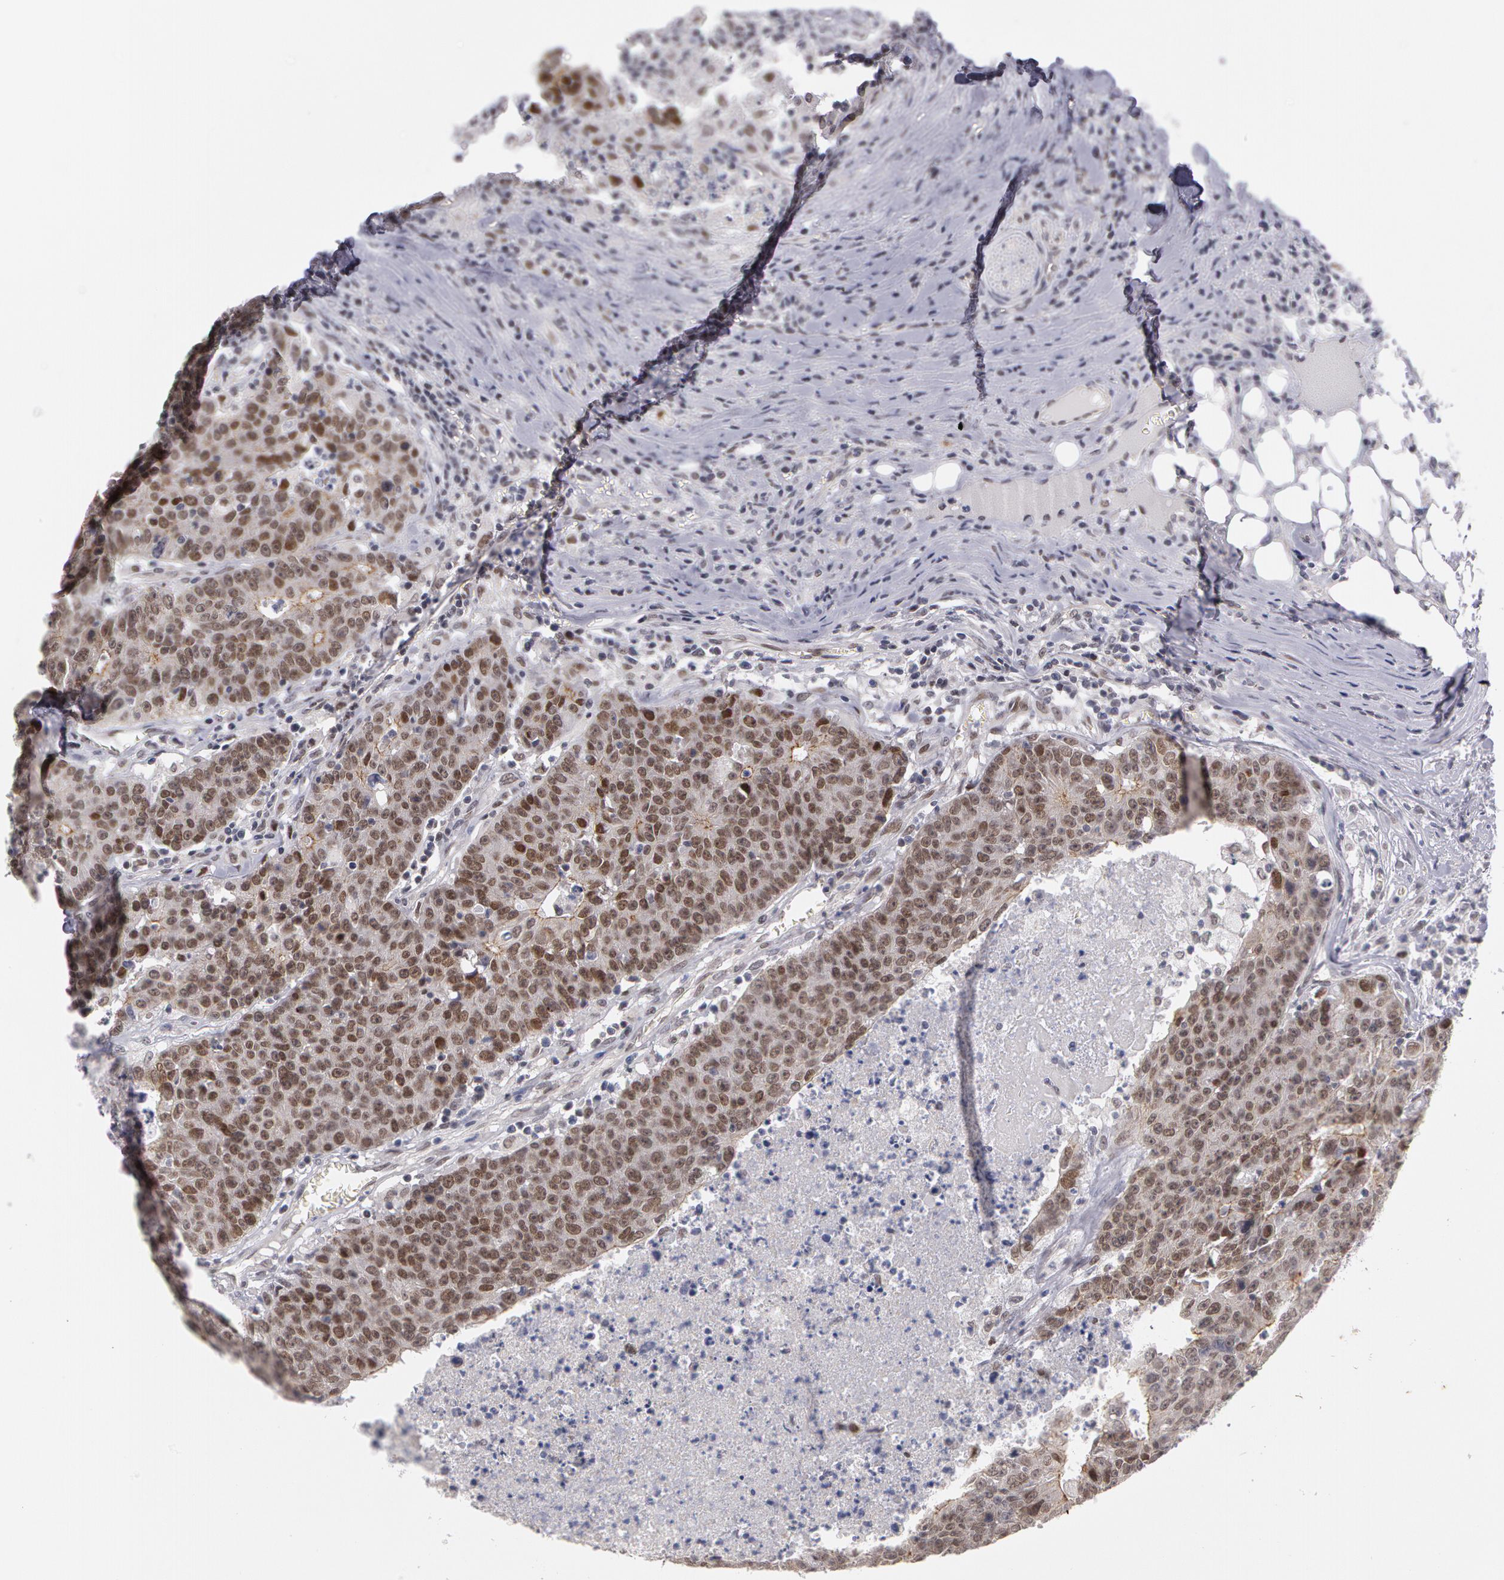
{"staining": {"intensity": "moderate", "quantity": ">75%", "location": "nuclear"}, "tissue": "colorectal cancer", "cell_type": "Tumor cells", "image_type": "cancer", "snomed": [{"axis": "morphology", "description": "Adenocarcinoma, NOS"}, {"axis": "topography", "description": "Colon"}], "caption": "Protein staining demonstrates moderate nuclear positivity in approximately >75% of tumor cells in colorectal cancer.", "gene": "PRICKLE1", "patient": {"sex": "female", "age": 53}}